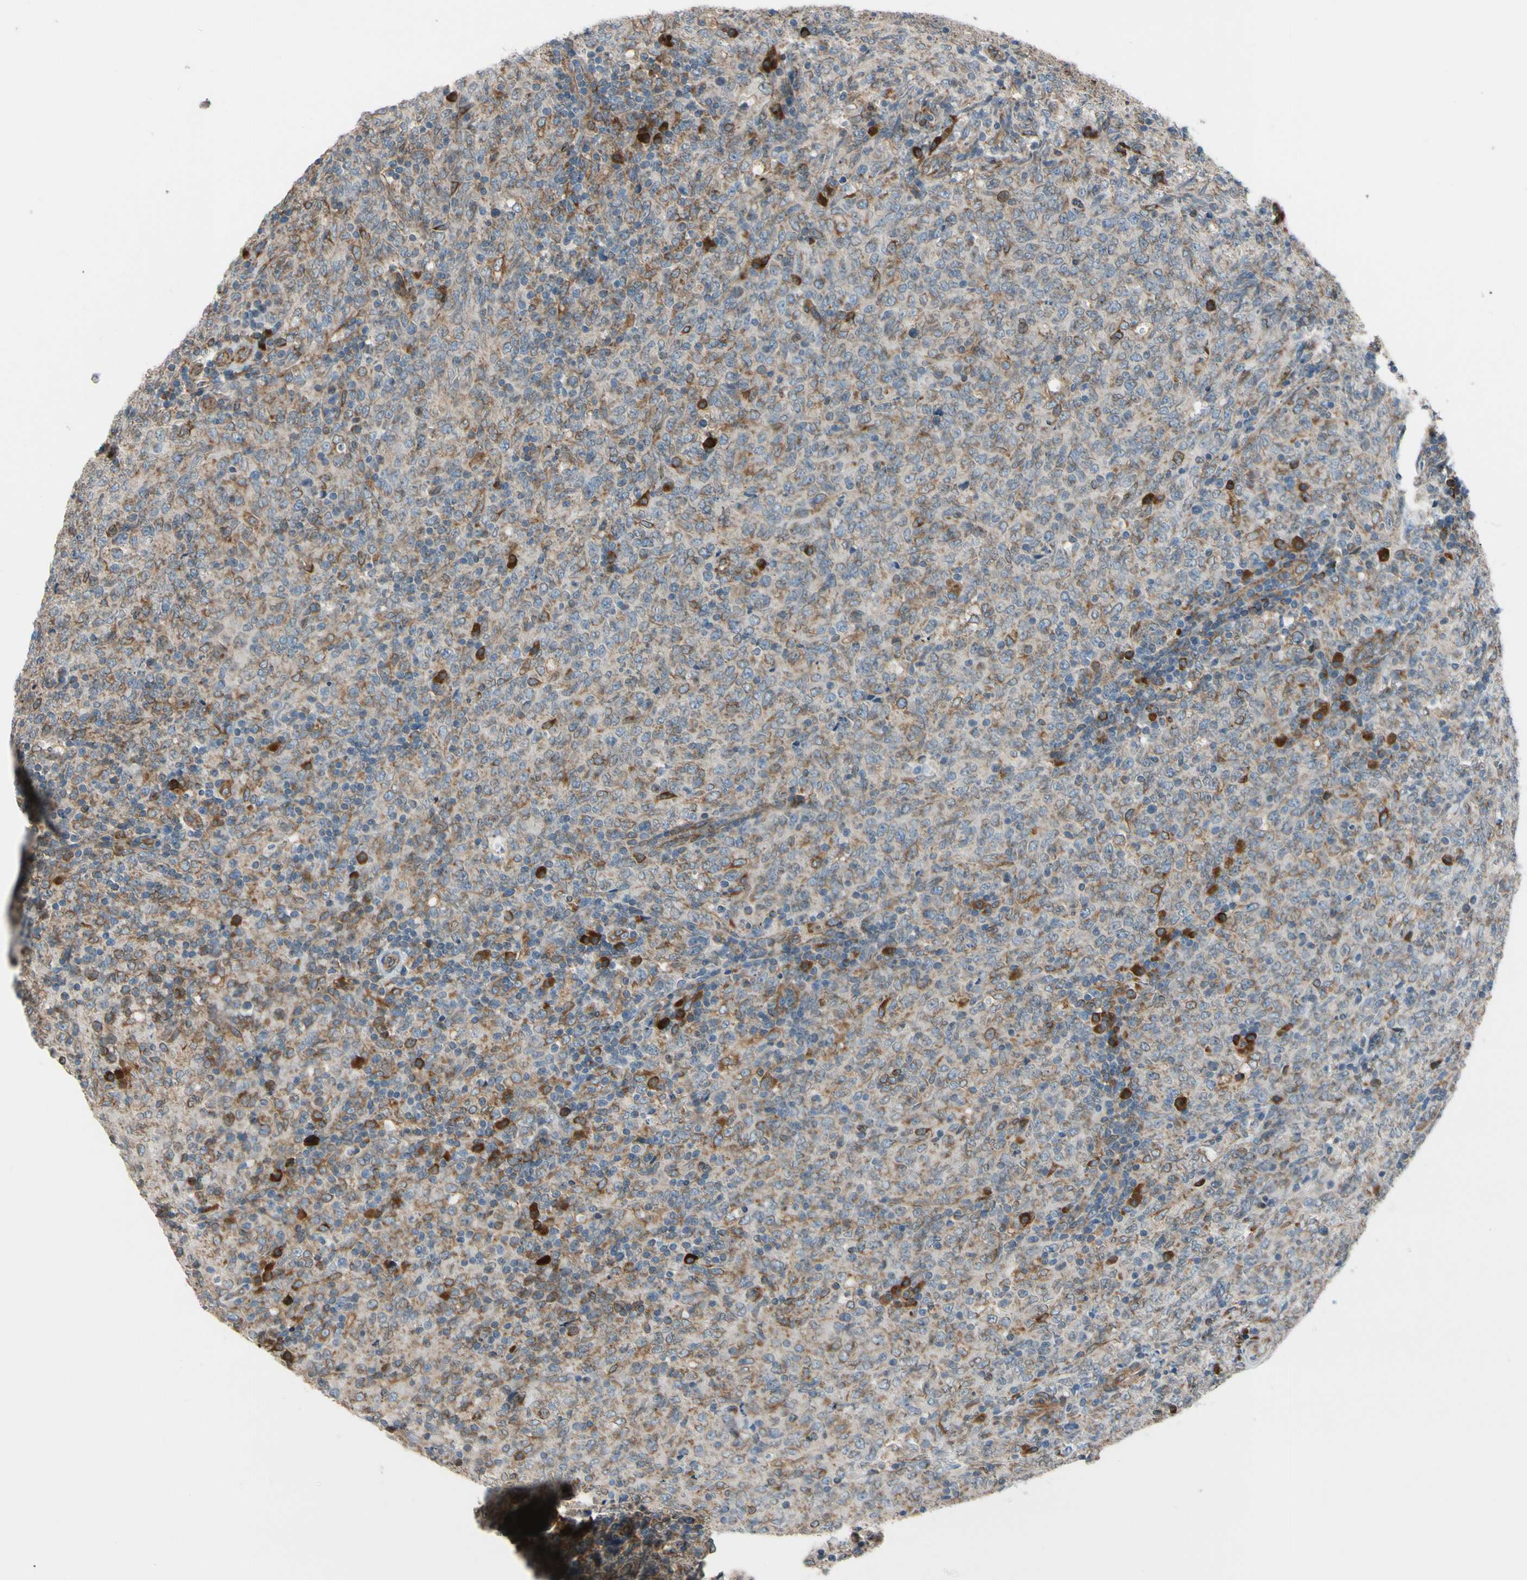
{"staining": {"intensity": "moderate", "quantity": "25%-75%", "location": "cytoplasmic/membranous"}, "tissue": "lymphoma", "cell_type": "Tumor cells", "image_type": "cancer", "snomed": [{"axis": "morphology", "description": "Malignant lymphoma, non-Hodgkin's type, High grade"}, {"axis": "topography", "description": "Tonsil"}], "caption": "A photomicrograph showing moderate cytoplasmic/membranous staining in approximately 25%-75% of tumor cells in lymphoma, as visualized by brown immunohistochemical staining.", "gene": "CLCC1", "patient": {"sex": "female", "age": 36}}